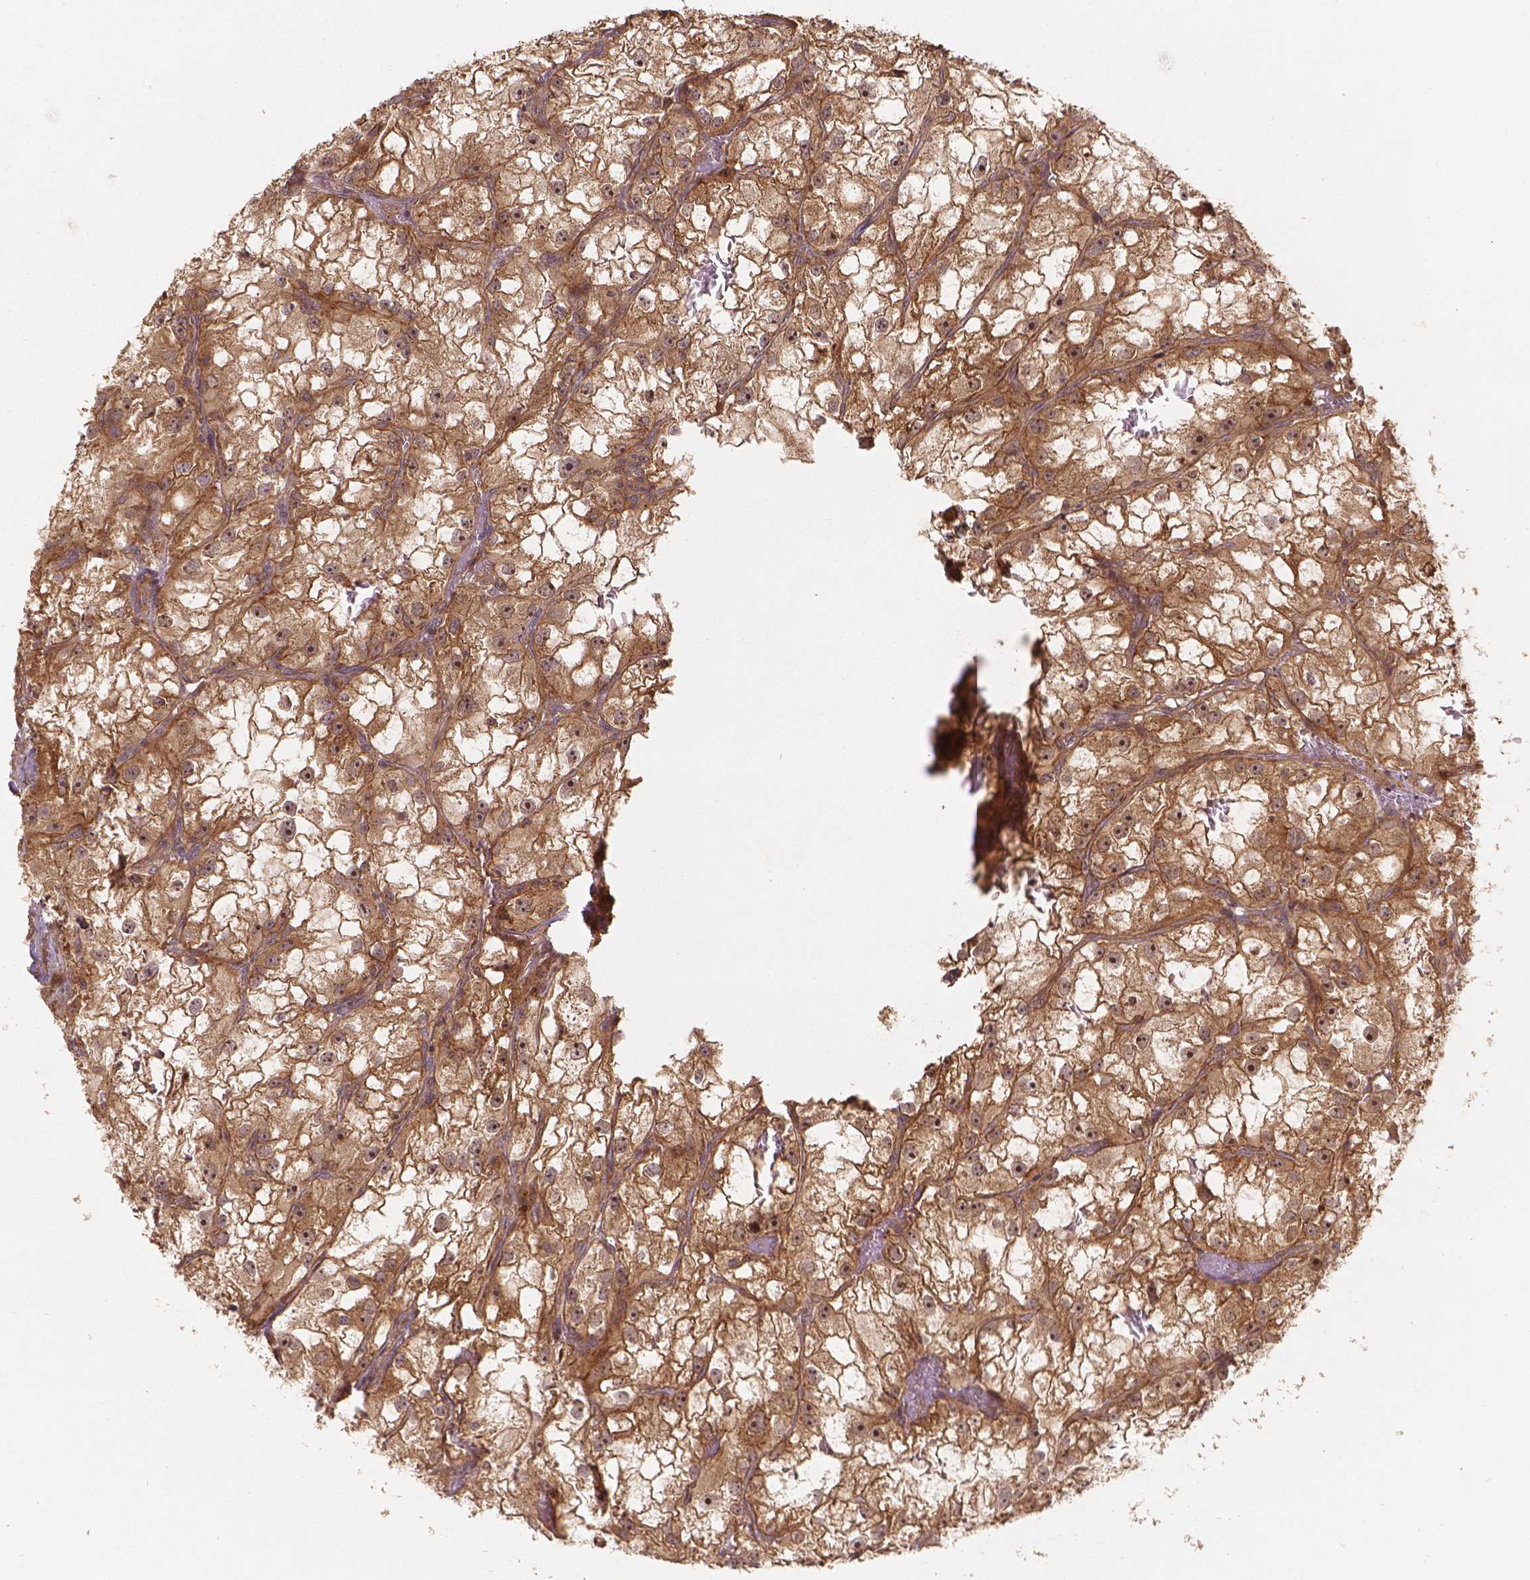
{"staining": {"intensity": "moderate", "quantity": ">75%", "location": "cytoplasmic/membranous"}, "tissue": "renal cancer", "cell_type": "Tumor cells", "image_type": "cancer", "snomed": [{"axis": "morphology", "description": "Adenocarcinoma, NOS"}, {"axis": "topography", "description": "Kidney"}], "caption": "A high-resolution image shows immunohistochemistry staining of adenocarcinoma (renal), which shows moderate cytoplasmic/membranous positivity in about >75% of tumor cells.", "gene": "XPR1", "patient": {"sex": "male", "age": 59}}